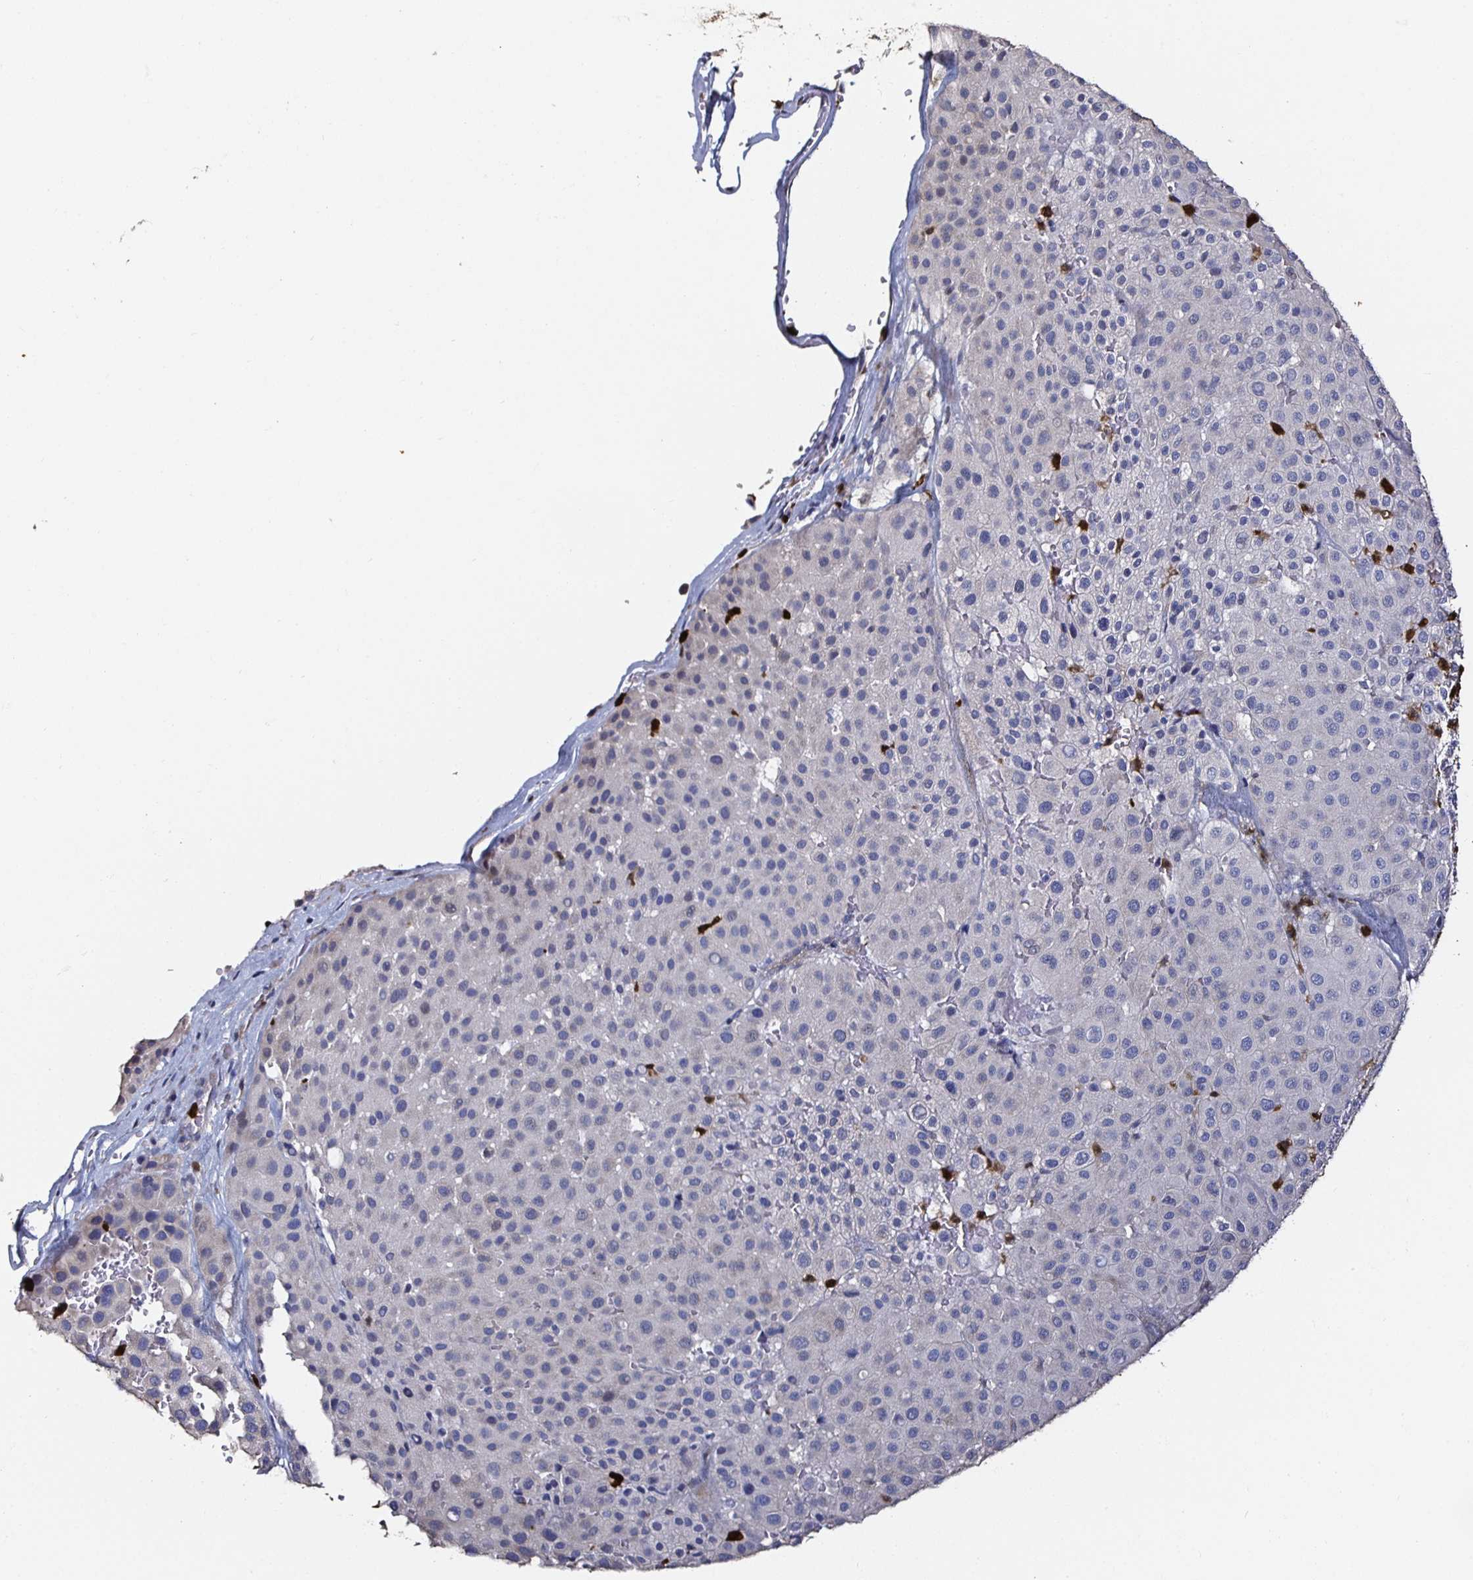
{"staining": {"intensity": "negative", "quantity": "none", "location": "none"}, "tissue": "melanoma", "cell_type": "Tumor cells", "image_type": "cancer", "snomed": [{"axis": "morphology", "description": "Malignant melanoma, Metastatic site"}, {"axis": "topography", "description": "Smooth muscle"}], "caption": "Immunohistochemistry image of human malignant melanoma (metastatic site) stained for a protein (brown), which shows no staining in tumor cells.", "gene": "TLR4", "patient": {"sex": "male", "age": 41}}